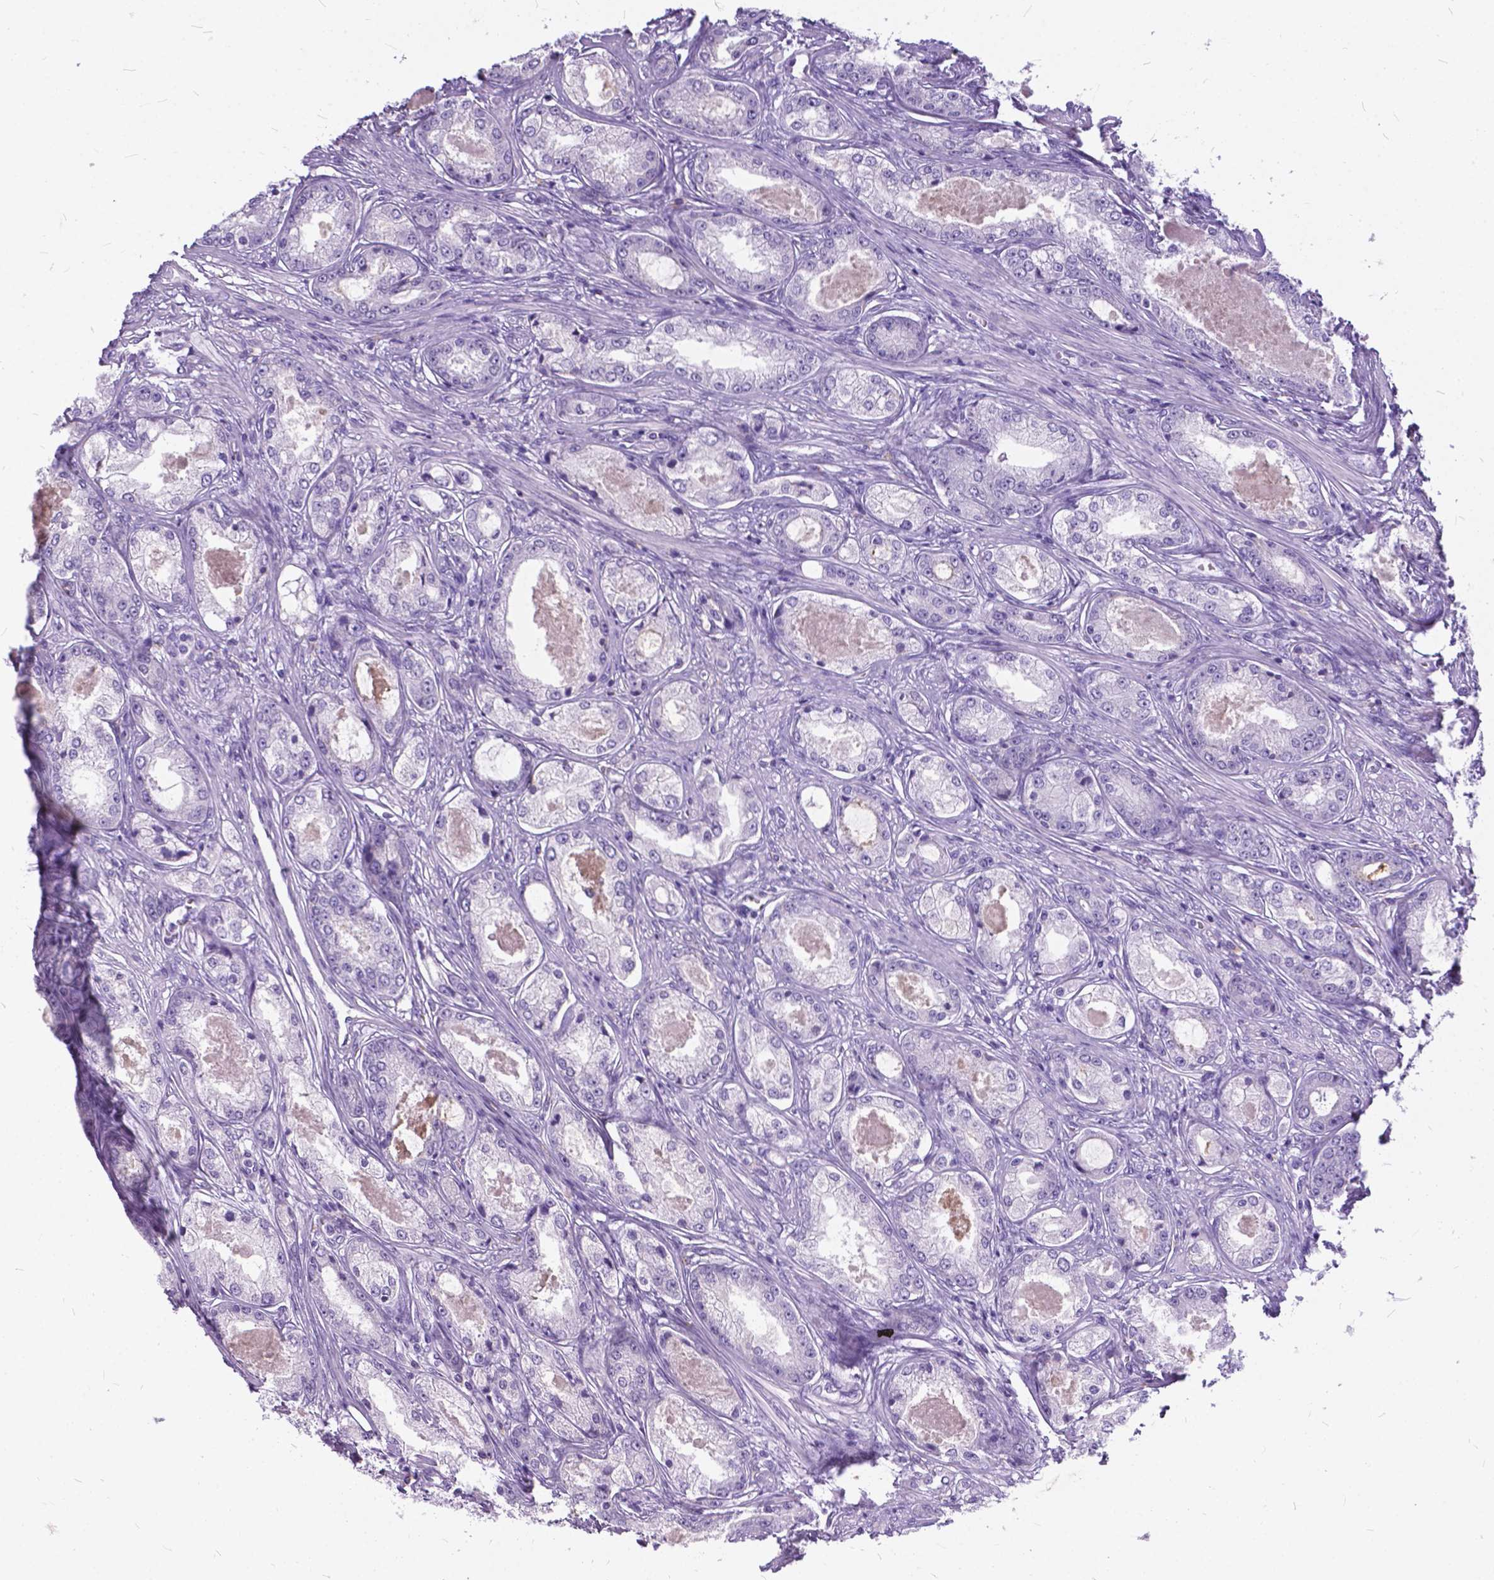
{"staining": {"intensity": "negative", "quantity": "none", "location": "none"}, "tissue": "prostate cancer", "cell_type": "Tumor cells", "image_type": "cancer", "snomed": [{"axis": "morphology", "description": "Adenocarcinoma, Low grade"}, {"axis": "topography", "description": "Prostate"}], "caption": "IHC of prostate cancer displays no expression in tumor cells.", "gene": "BSND", "patient": {"sex": "male", "age": 68}}